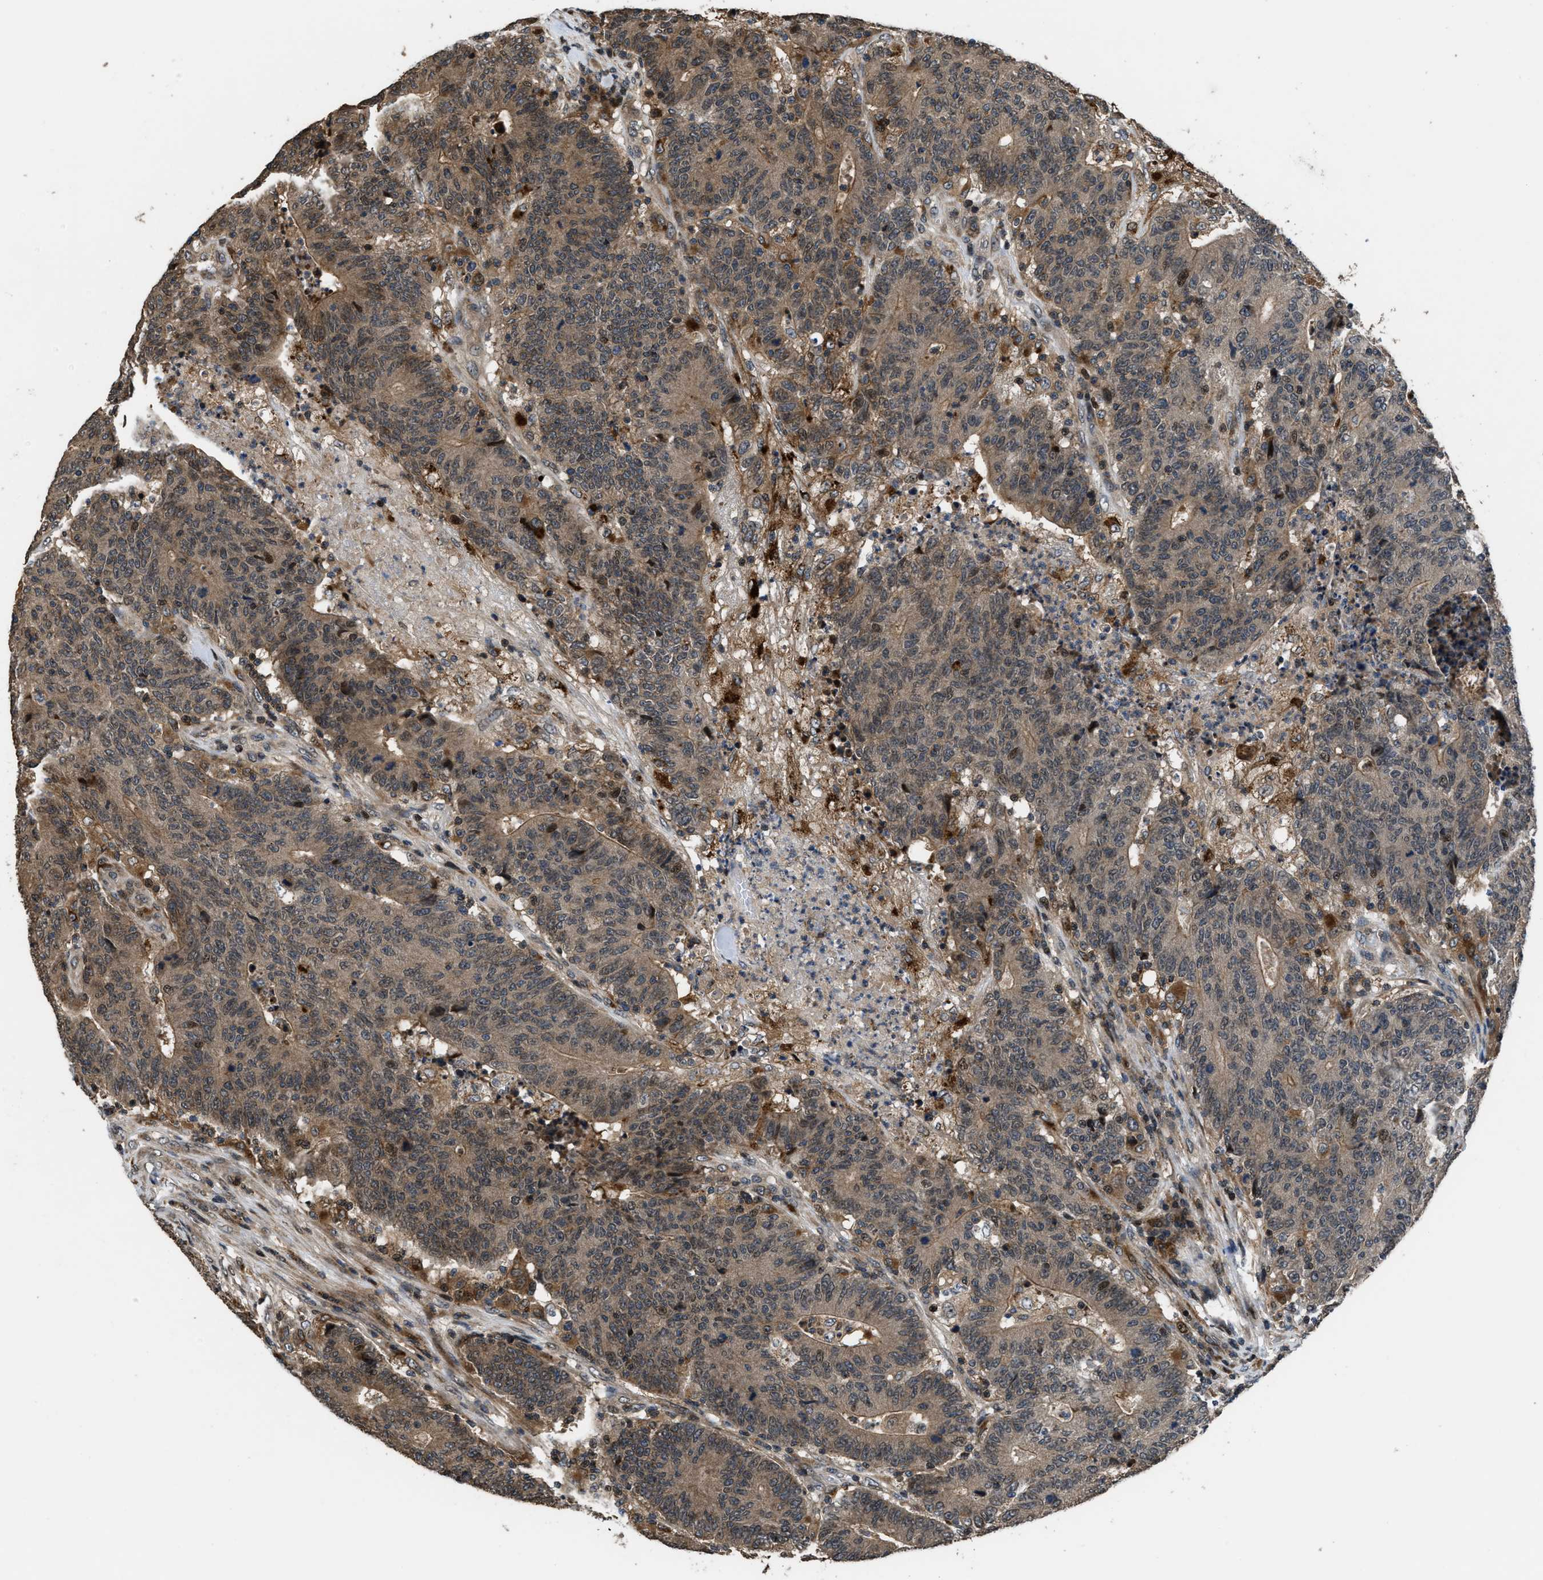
{"staining": {"intensity": "moderate", "quantity": ">75%", "location": "cytoplasmic/membranous"}, "tissue": "colorectal cancer", "cell_type": "Tumor cells", "image_type": "cancer", "snomed": [{"axis": "morphology", "description": "Normal tissue, NOS"}, {"axis": "morphology", "description": "Adenocarcinoma, NOS"}, {"axis": "topography", "description": "Colon"}], "caption": "This image shows adenocarcinoma (colorectal) stained with immunohistochemistry to label a protein in brown. The cytoplasmic/membranous of tumor cells show moderate positivity for the protein. Nuclei are counter-stained blue.", "gene": "CTBS", "patient": {"sex": "female", "age": 75}}